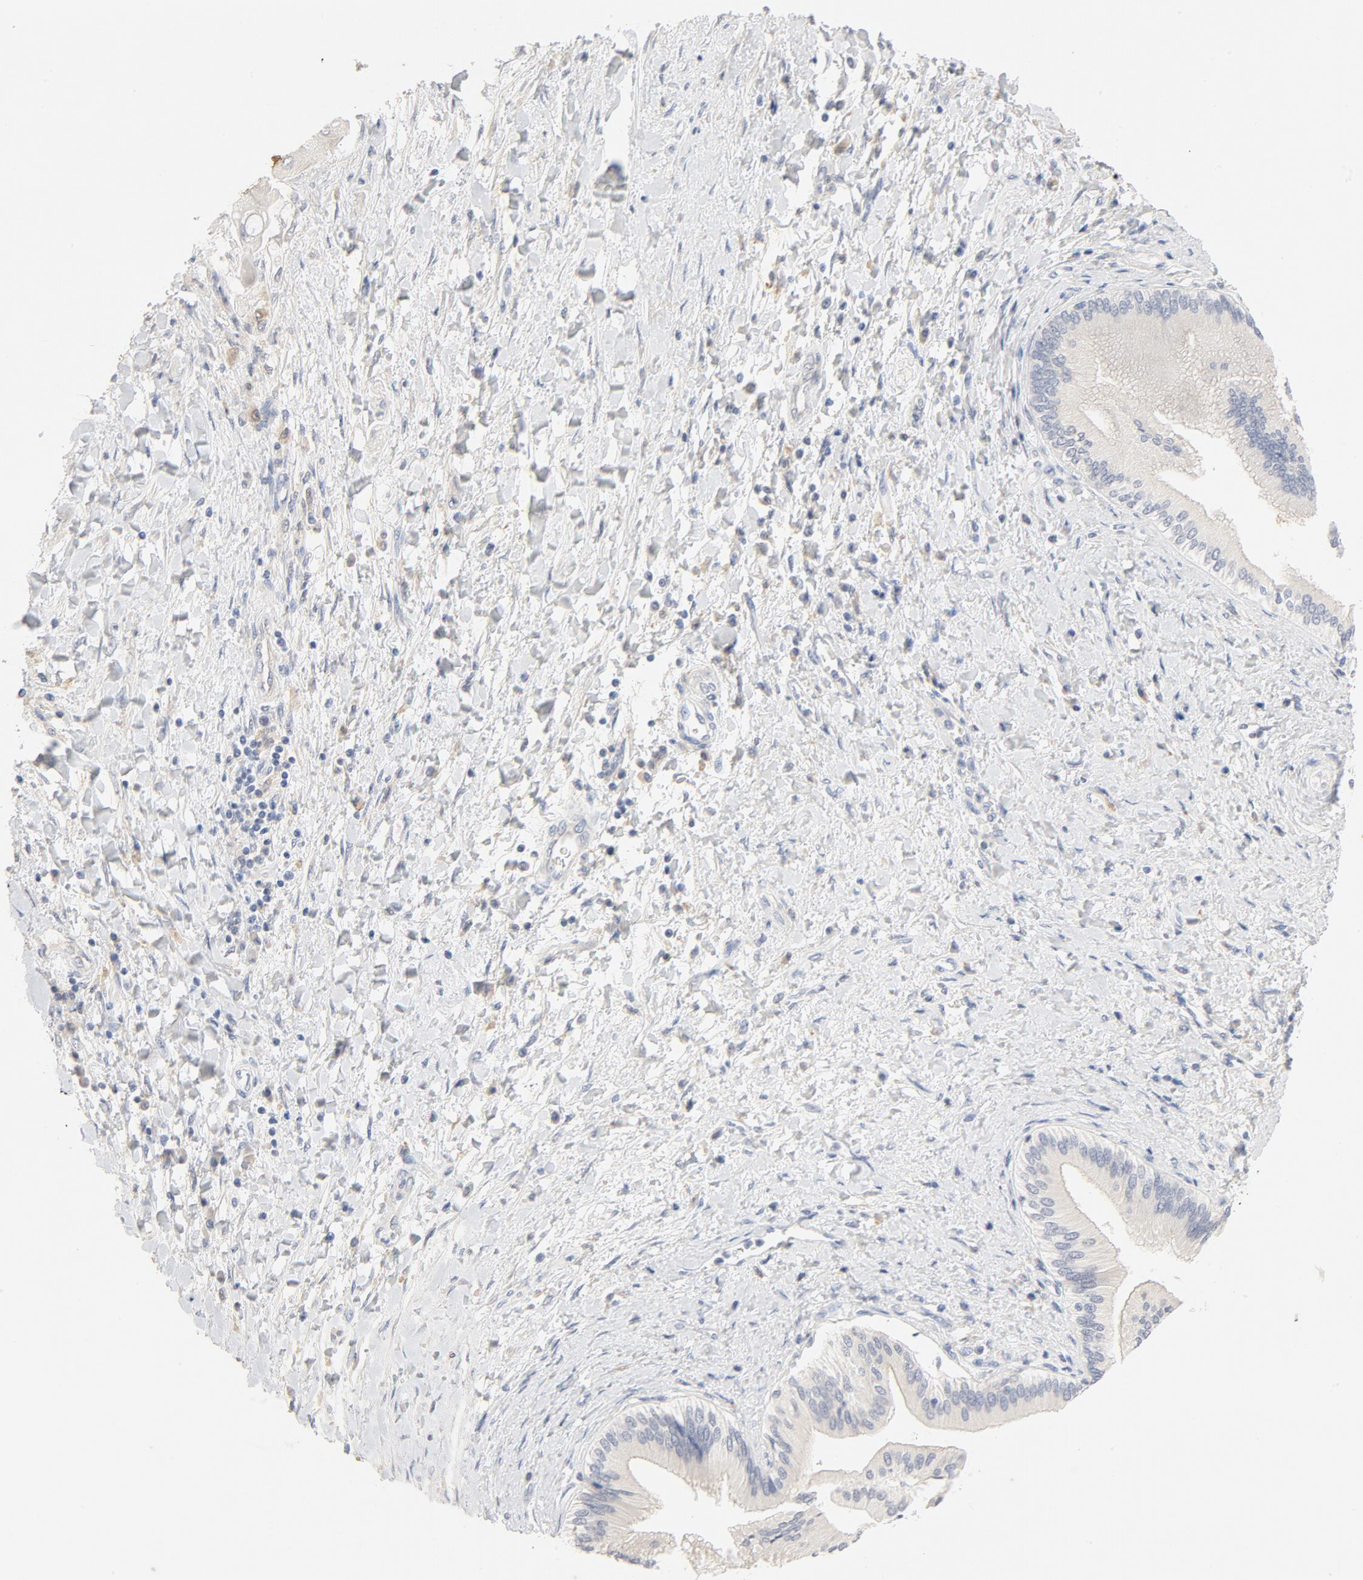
{"staining": {"intensity": "negative", "quantity": "none", "location": "none"}, "tissue": "adipose tissue", "cell_type": "Adipocytes", "image_type": "normal", "snomed": [{"axis": "morphology", "description": "Normal tissue, NOS"}, {"axis": "morphology", "description": "Cholangiocarcinoma"}, {"axis": "topography", "description": "Liver"}, {"axis": "topography", "description": "Peripheral nerve tissue"}], "caption": "IHC of benign human adipose tissue displays no expression in adipocytes. (DAB (3,3'-diaminobenzidine) immunohistochemistry (IHC), high magnification).", "gene": "STAT1", "patient": {"sex": "male", "age": 50}}